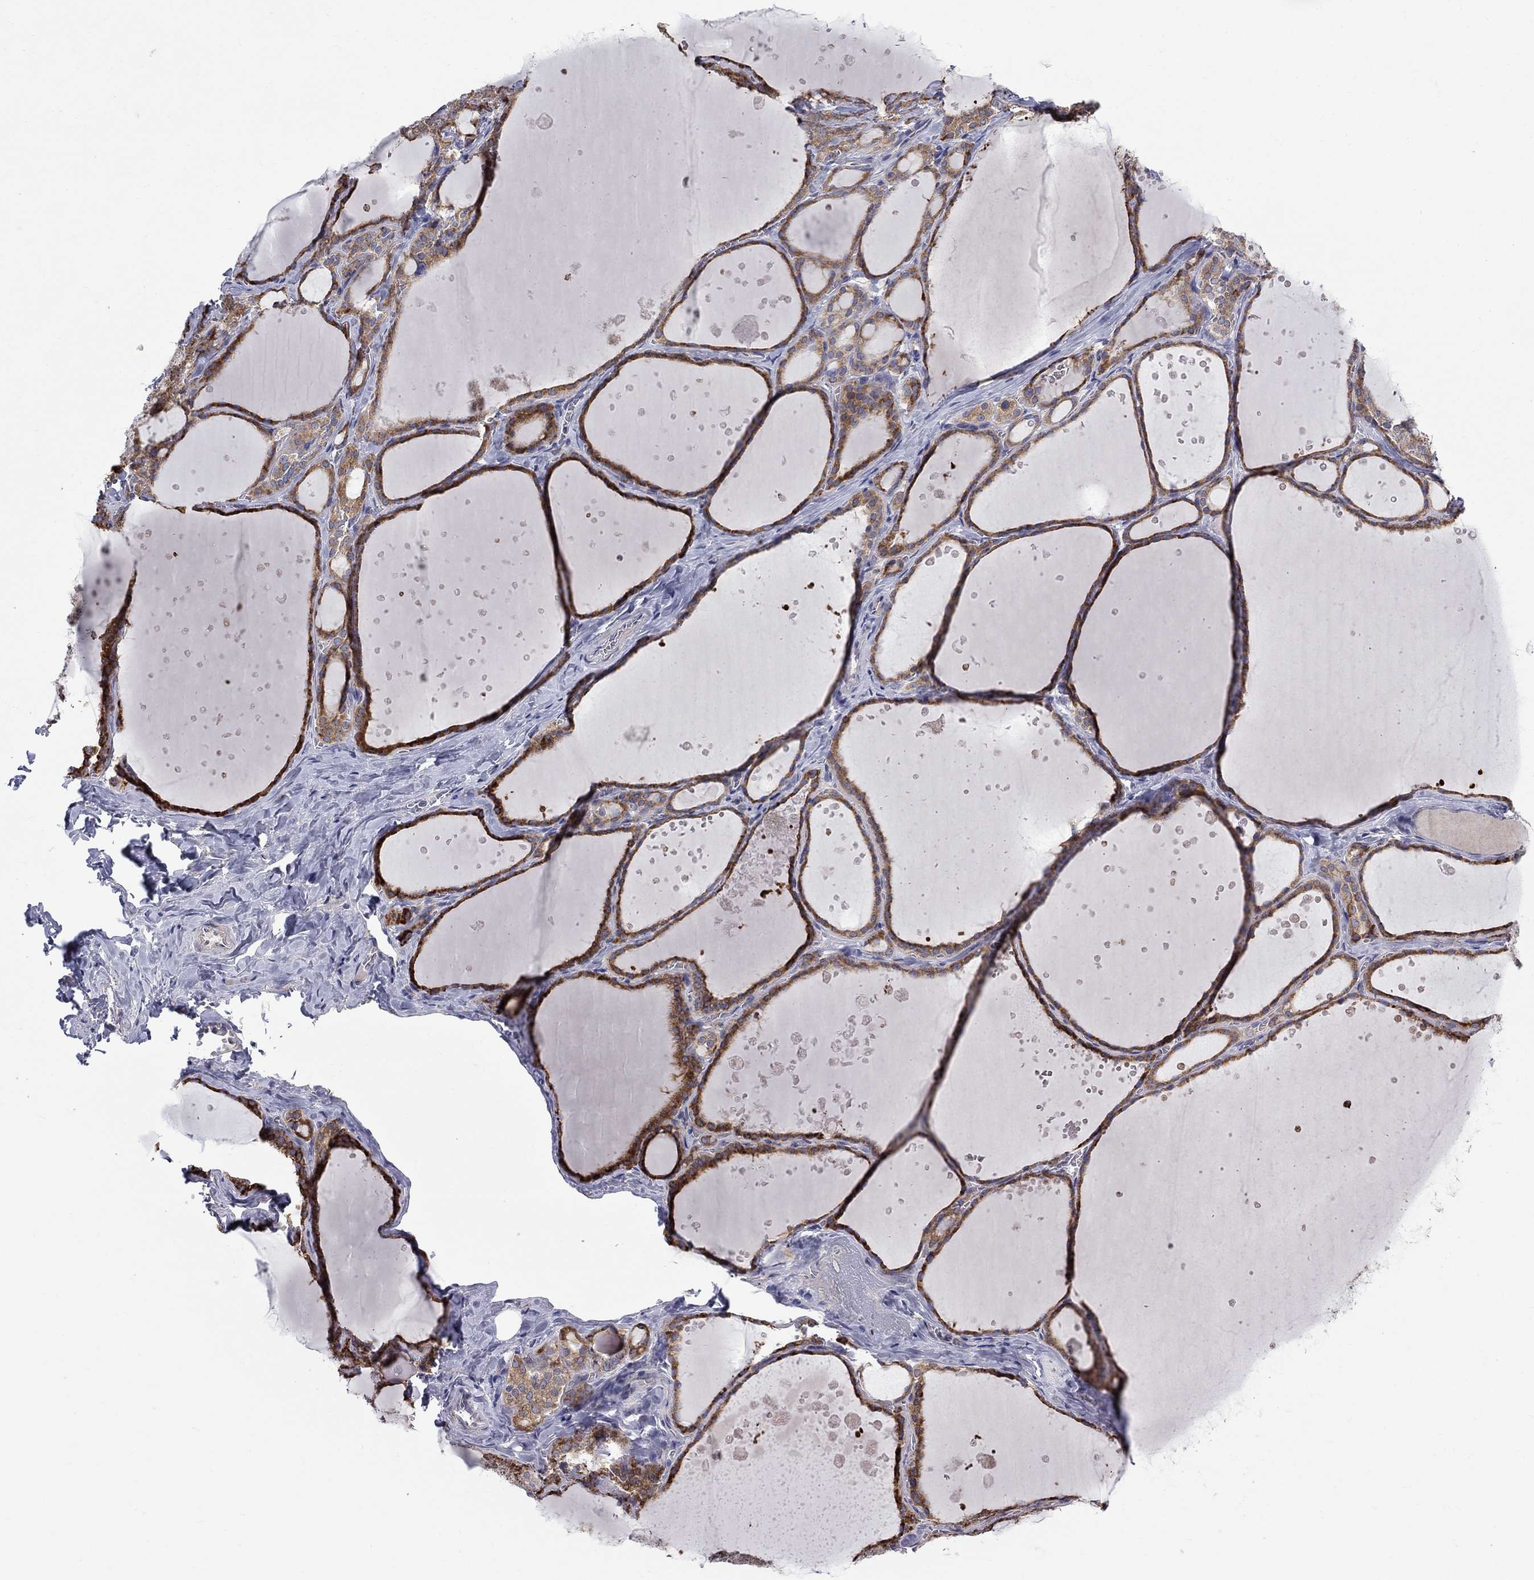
{"staining": {"intensity": "strong", "quantity": "25%-75%", "location": "cytoplasmic/membranous"}, "tissue": "thyroid gland", "cell_type": "Glandular cells", "image_type": "normal", "snomed": [{"axis": "morphology", "description": "Normal tissue, NOS"}, {"axis": "topography", "description": "Thyroid gland"}], "caption": "Immunohistochemical staining of benign thyroid gland displays strong cytoplasmic/membranous protein positivity in about 25%-75% of glandular cells. The staining was performed using DAB, with brown indicating positive protein expression. Nuclei are stained blue with hematoxylin.", "gene": "ASNS", "patient": {"sex": "male", "age": 63}}